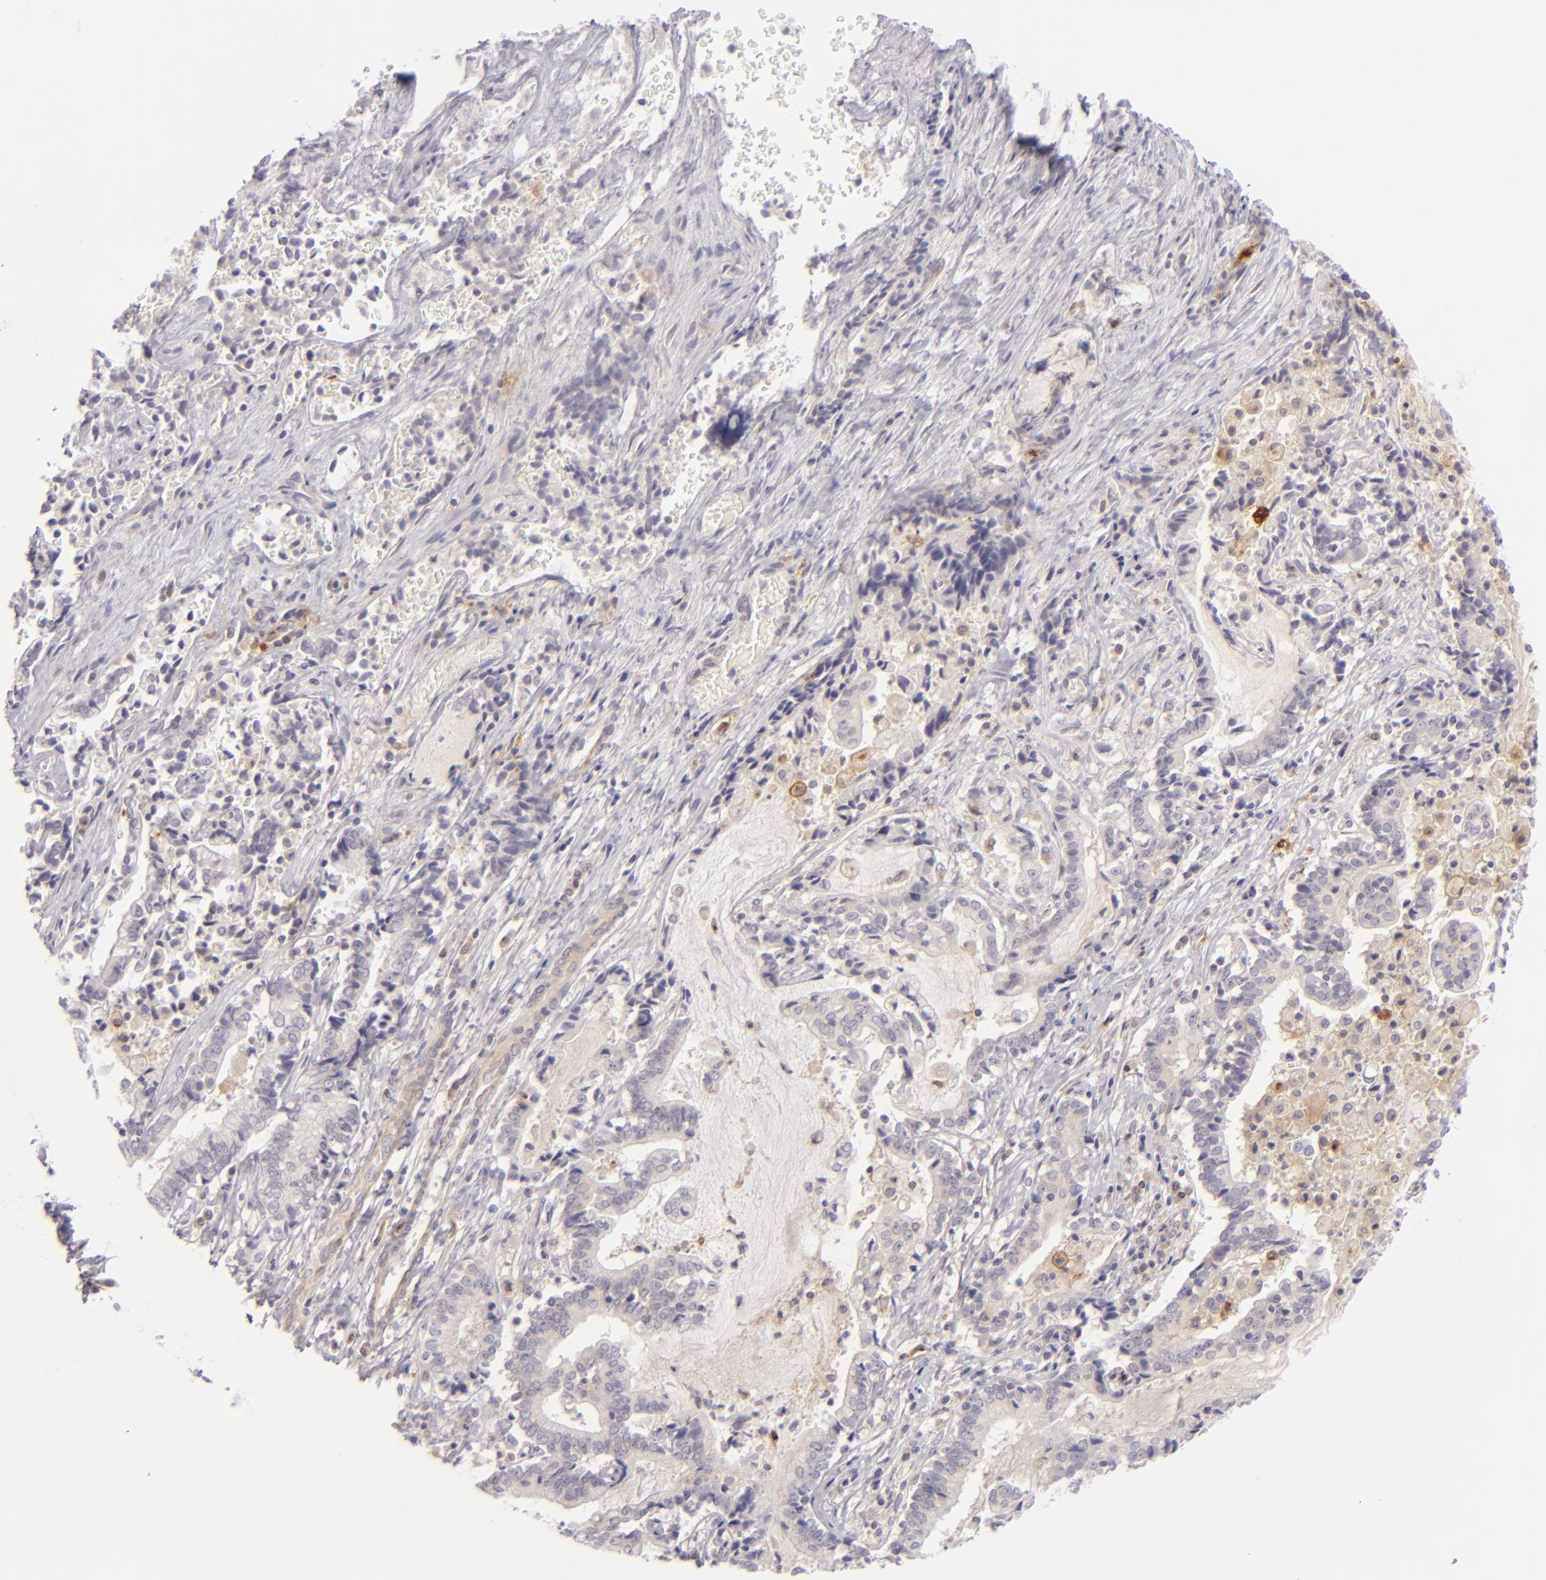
{"staining": {"intensity": "negative", "quantity": "none", "location": "none"}, "tissue": "liver cancer", "cell_type": "Tumor cells", "image_type": "cancer", "snomed": [{"axis": "morphology", "description": "Cholangiocarcinoma"}, {"axis": "topography", "description": "Liver"}], "caption": "Image shows no protein positivity in tumor cells of cholangiocarcinoma (liver) tissue.", "gene": "CD83", "patient": {"sex": "male", "age": 57}}